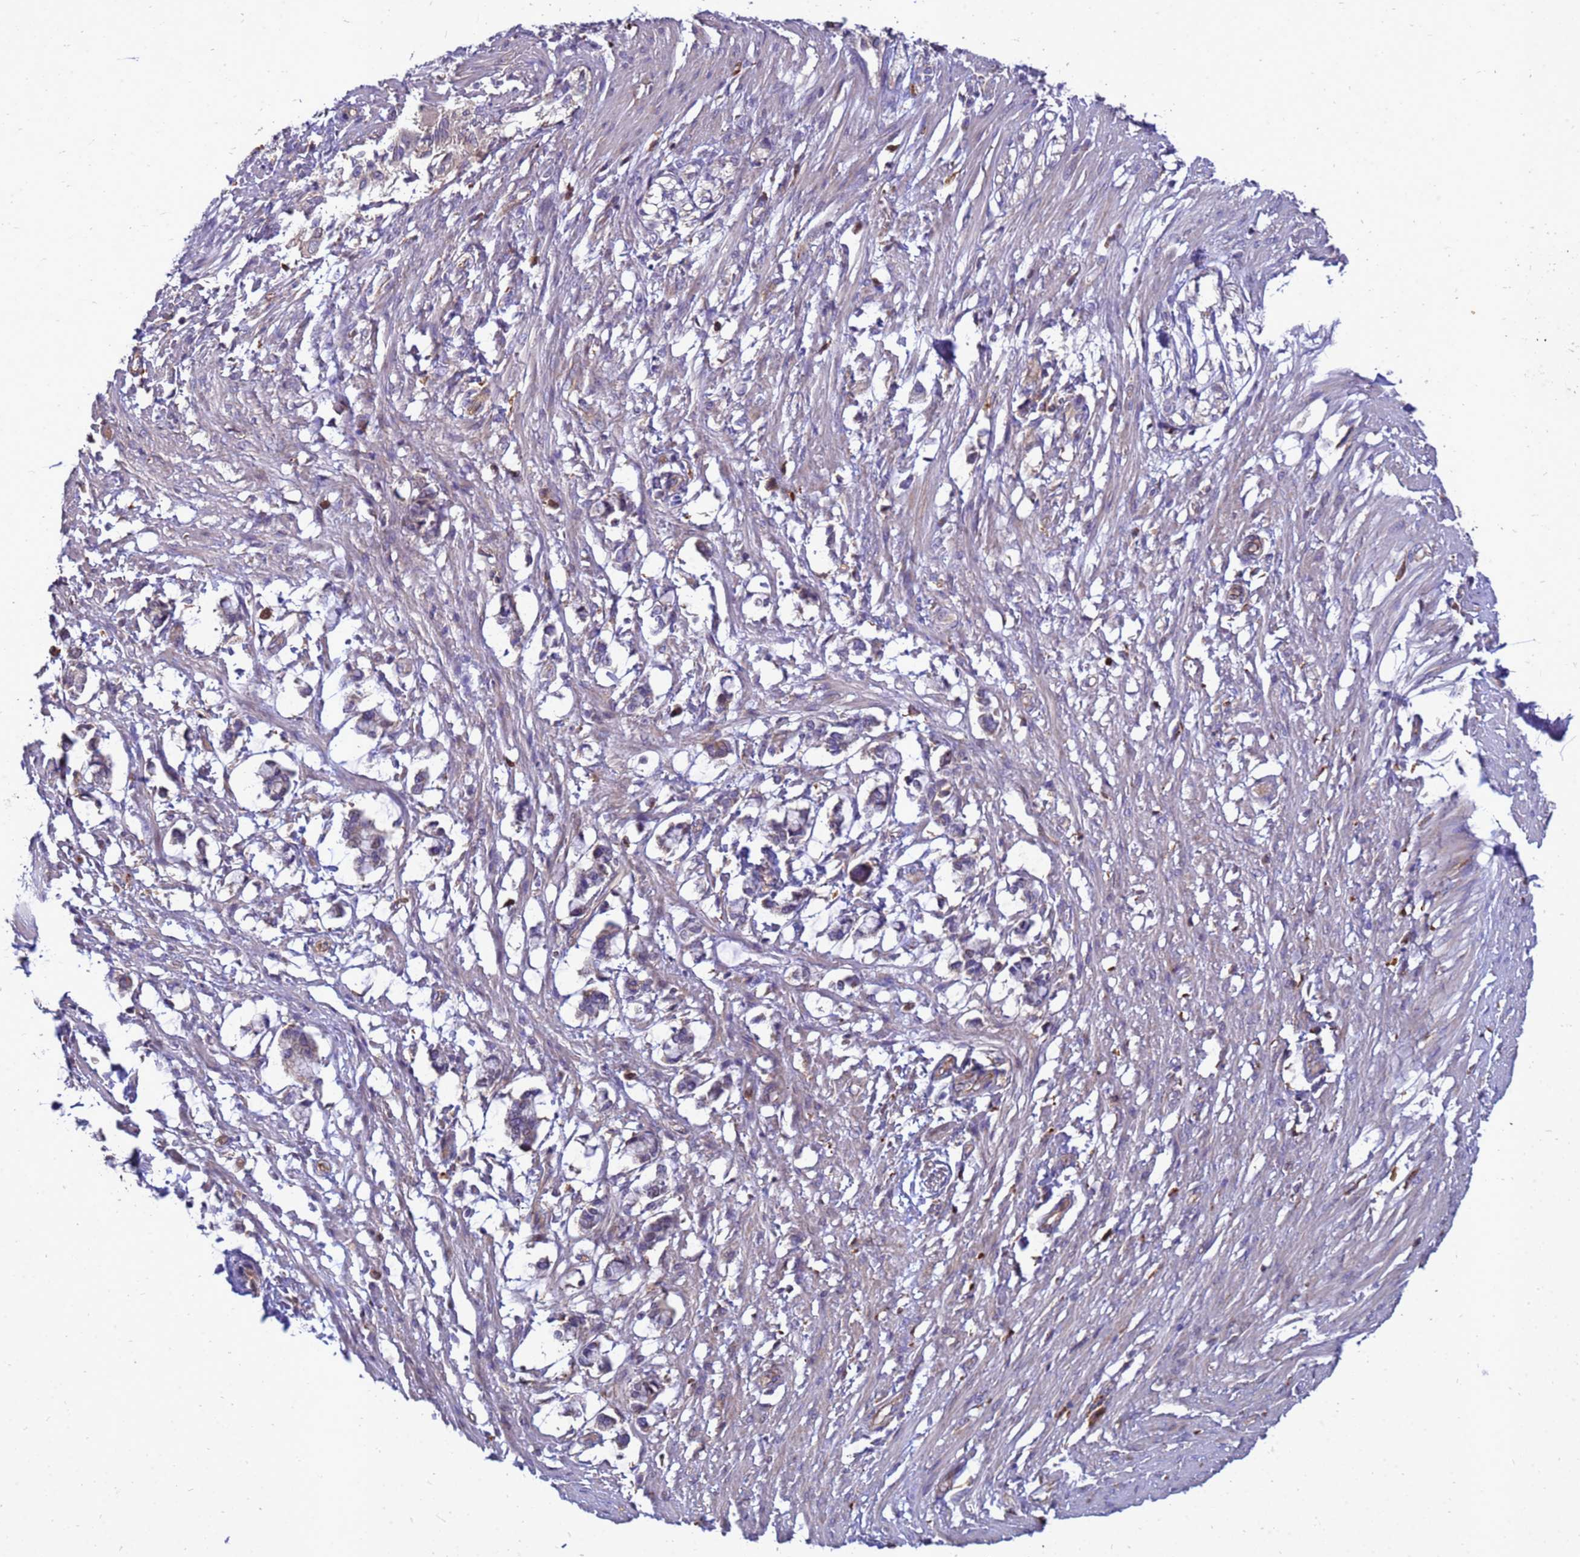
{"staining": {"intensity": "weak", "quantity": "25%-75%", "location": "cytoplasmic/membranous"}, "tissue": "smooth muscle", "cell_type": "Smooth muscle cells", "image_type": "normal", "snomed": [{"axis": "morphology", "description": "Normal tissue, NOS"}, {"axis": "morphology", "description": "Adenocarcinoma, NOS"}, {"axis": "topography", "description": "Colon"}, {"axis": "topography", "description": "Peripheral nerve tissue"}], "caption": "Unremarkable smooth muscle was stained to show a protein in brown. There is low levels of weak cytoplasmic/membranous expression in approximately 25%-75% of smooth muscle cells.", "gene": "RNF215", "patient": {"sex": "male", "age": 14}}